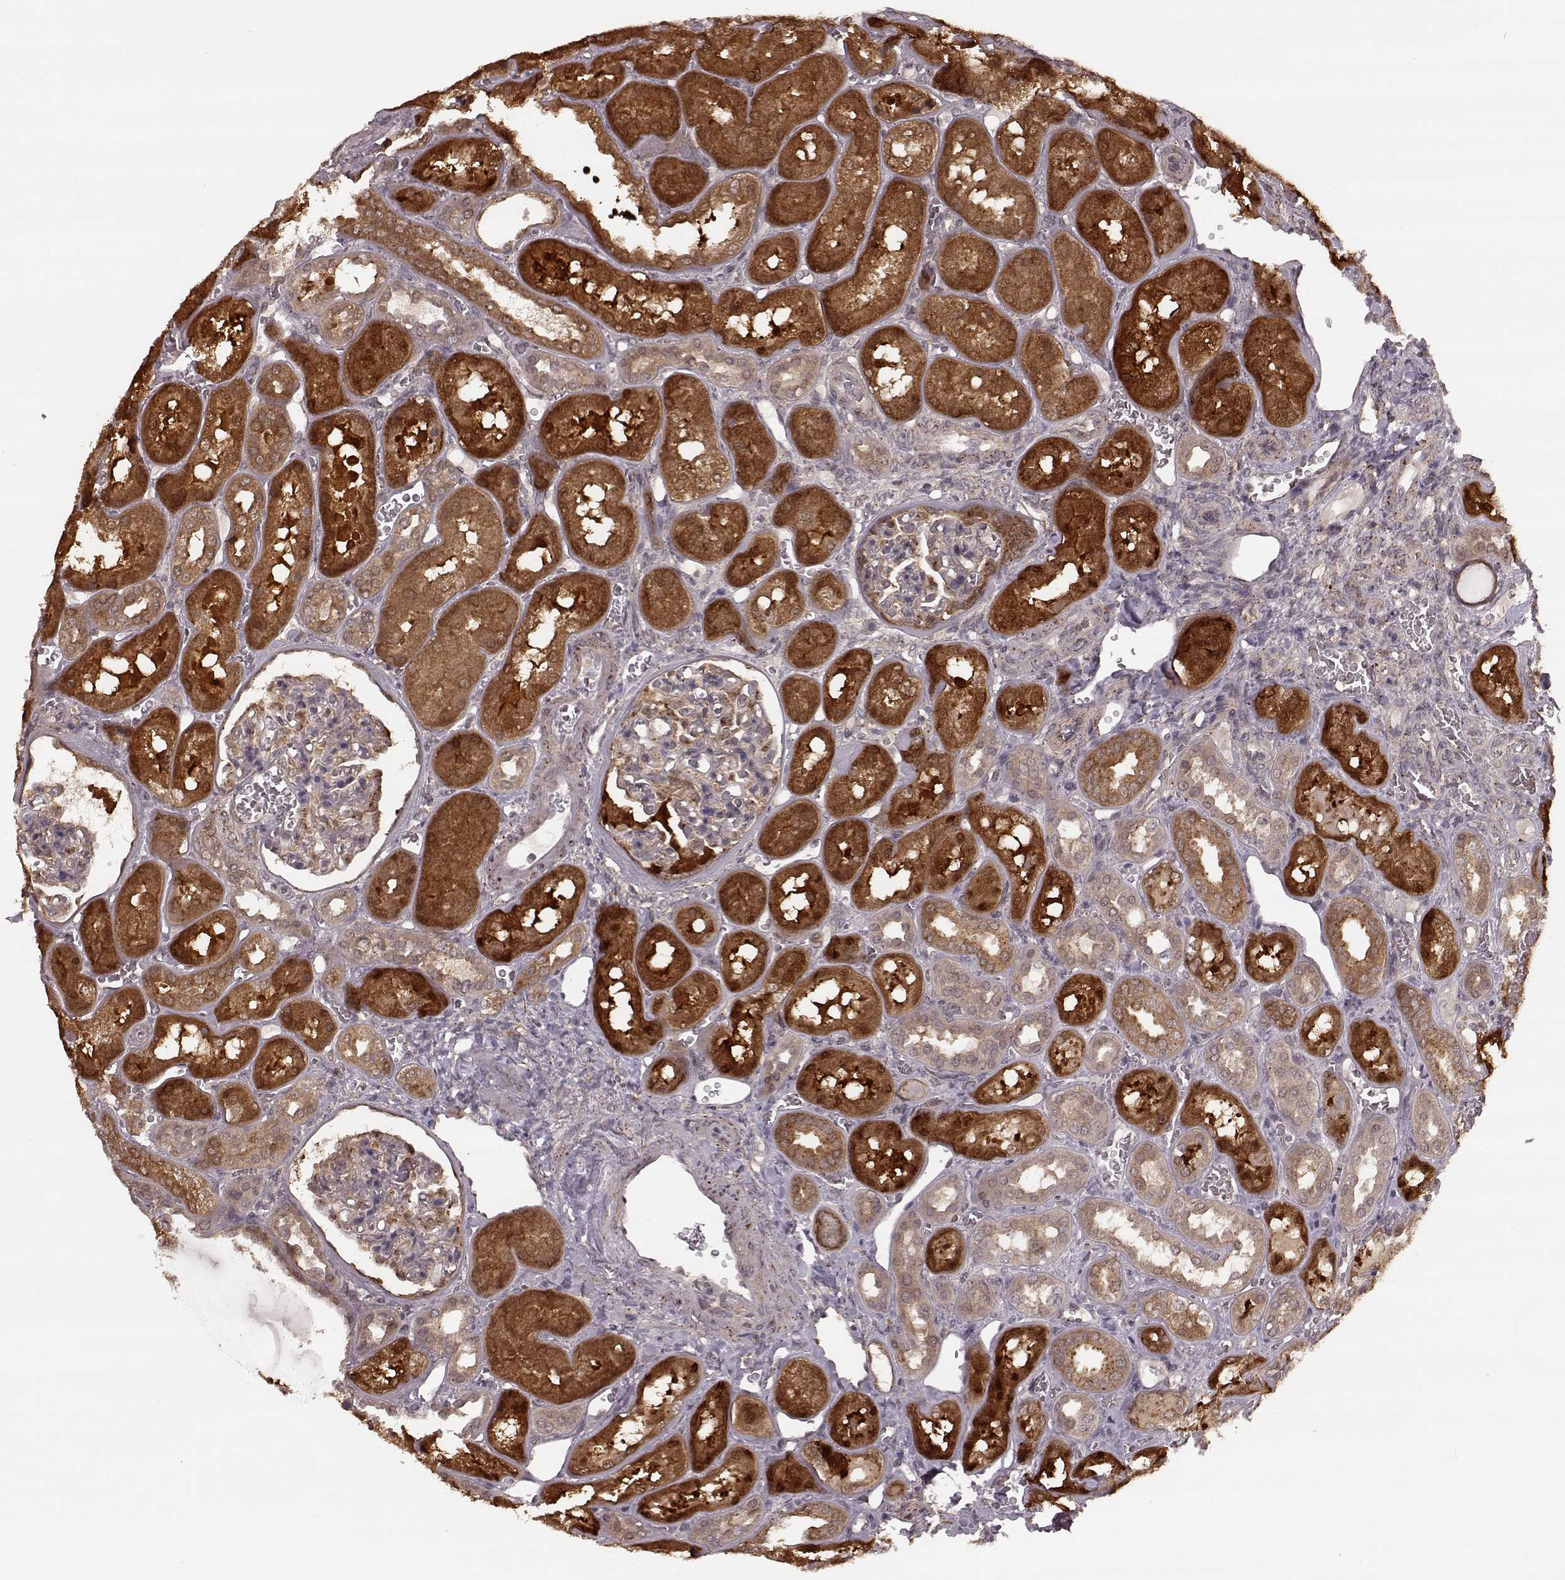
{"staining": {"intensity": "weak", "quantity": "25%-75%", "location": "cytoplasmic/membranous"}, "tissue": "kidney", "cell_type": "Cells in glomeruli", "image_type": "normal", "snomed": [{"axis": "morphology", "description": "Normal tissue, NOS"}, {"axis": "topography", "description": "Kidney"}], "caption": "This photomicrograph reveals IHC staining of unremarkable human kidney, with low weak cytoplasmic/membranous staining in approximately 25%-75% of cells in glomeruli.", "gene": "GSS", "patient": {"sex": "male", "age": 73}}